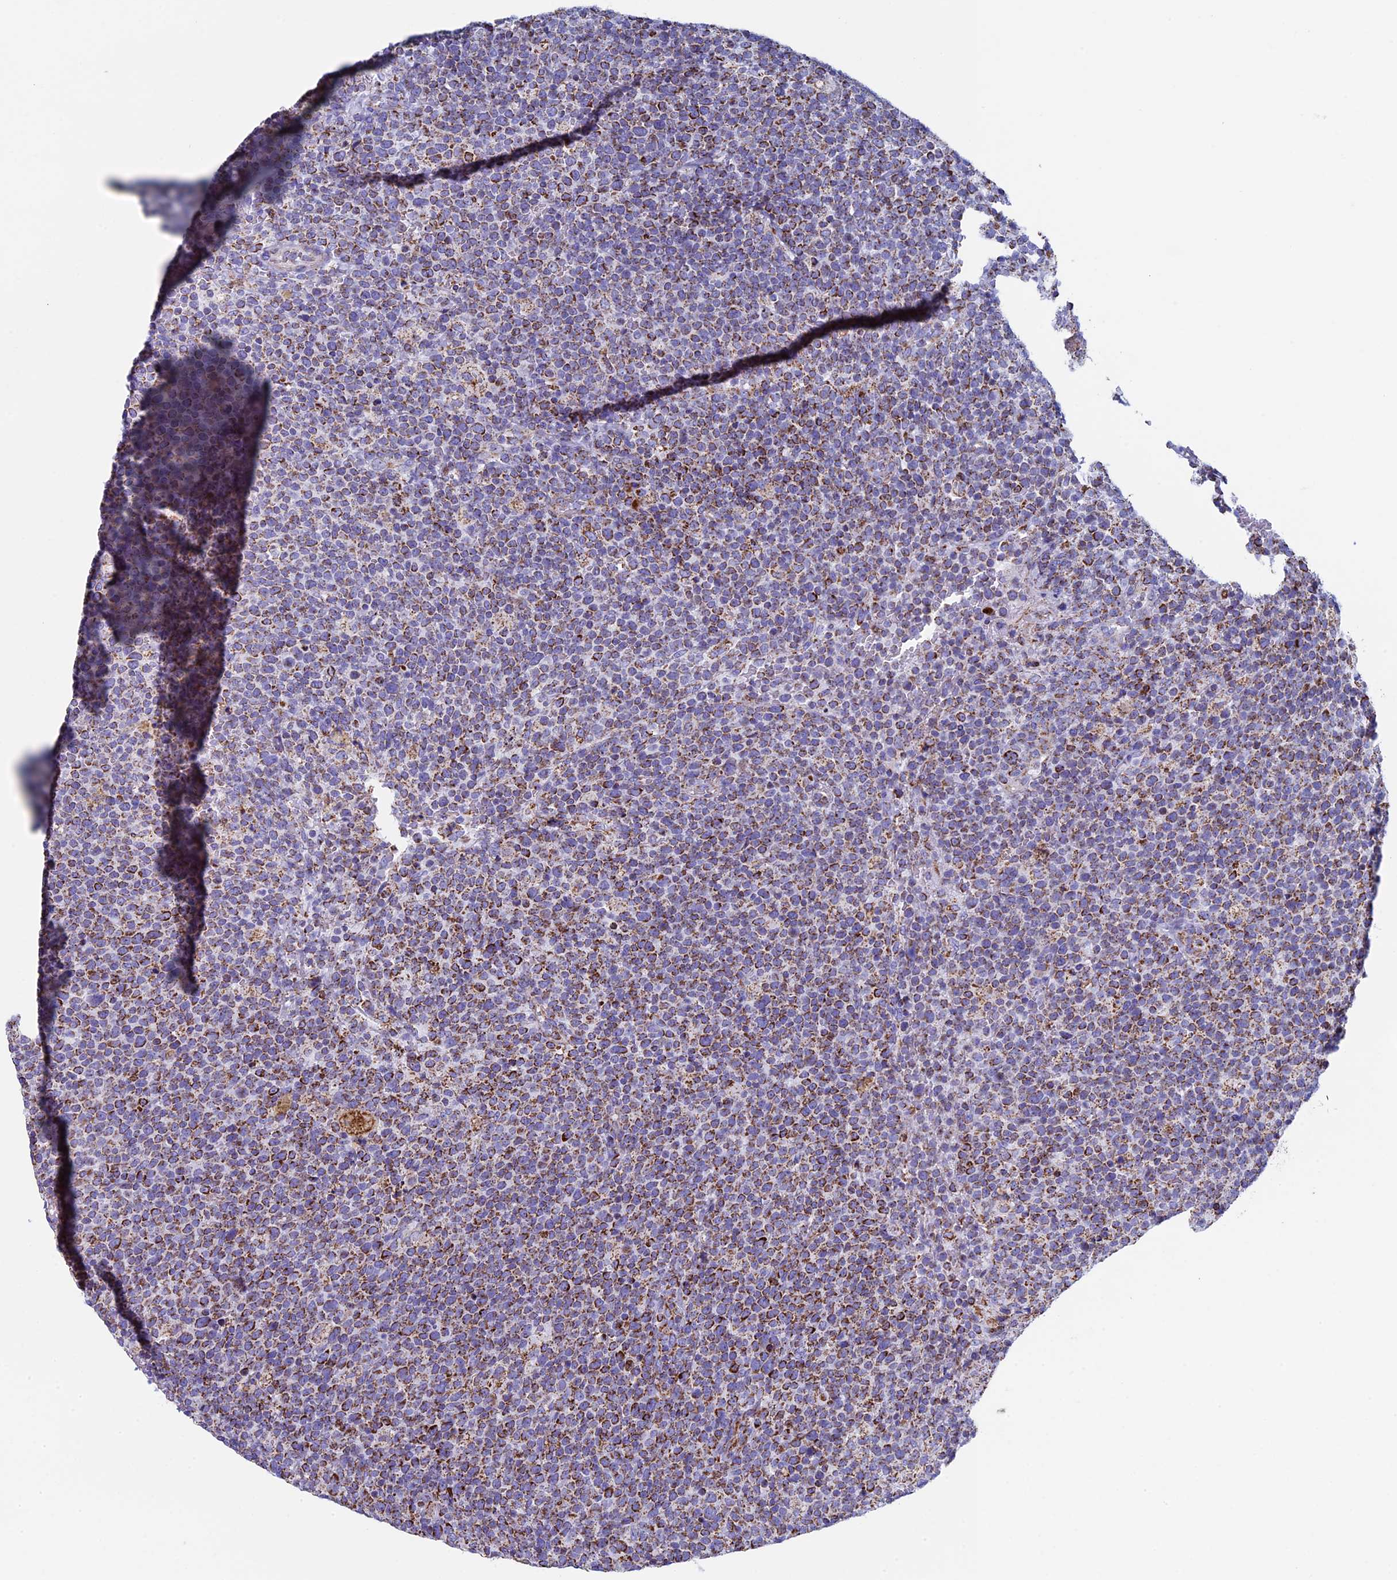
{"staining": {"intensity": "strong", "quantity": ">75%", "location": "cytoplasmic/membranous"}, "tissue": "lymphoma", "cell_type": "Tumor cells", "image_type": "cancer", "snomed": [{"axis": "morphology", "description": "Malignant lymphoma, non-Hodgkin's type, High grade"}, {"axis": "topography", "description": "Lymph node"}], "caption": "DAB (3,3'-diaminobenzidine) immunohistochemical staining of human lymphoma demonstrates strong cytoplasmic/membranous protein positivity in about >75% of tumor cells.", "gene": "UQCRFS1", "patient": {"sex": "male", "age": 61}}